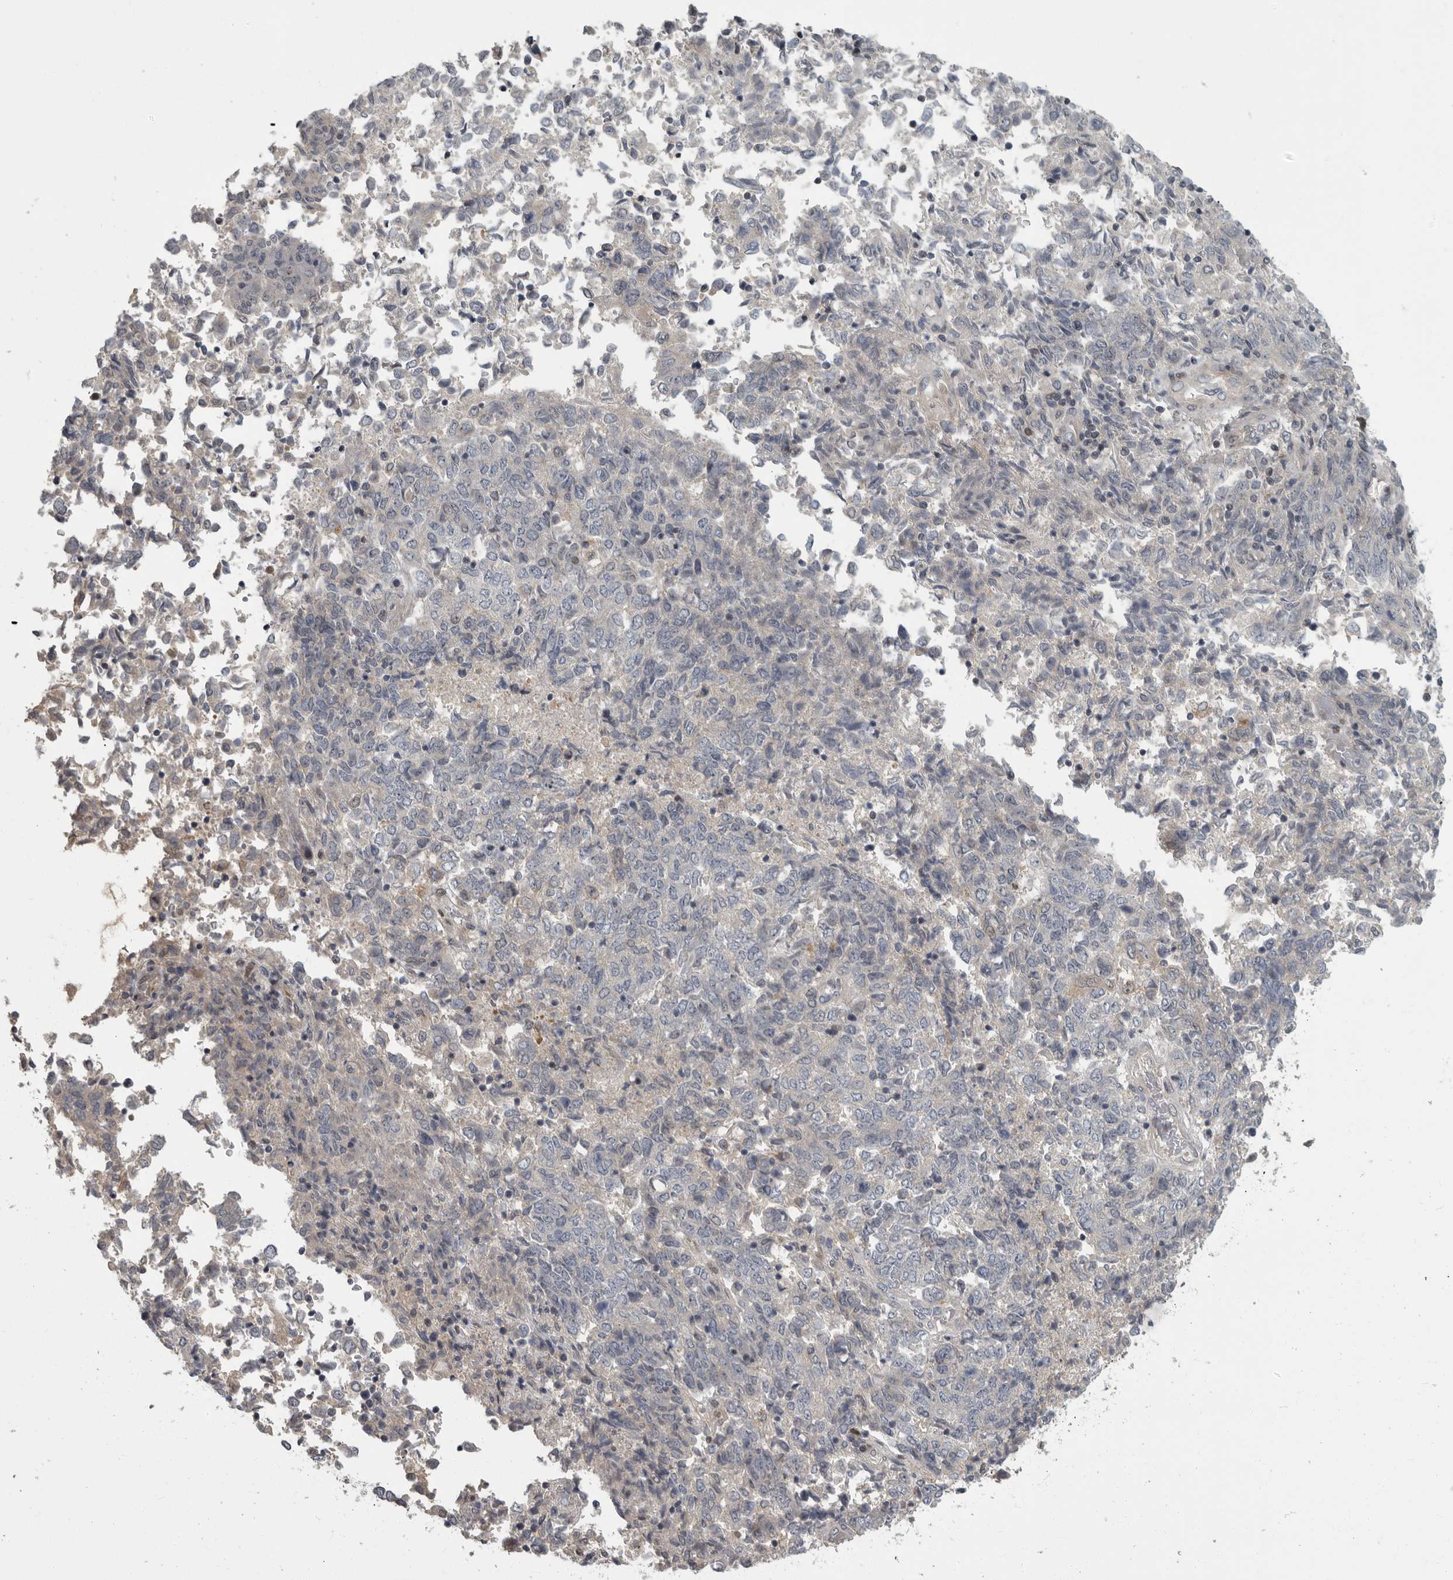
{"staining": {"intensity": "negative", "quantity": "none", "location": "none"}, "tissue": "endometrial cancer", "cell_type": "Tumor cells", "image_type": "cancer", "snomed": [{"axis": "morphology", "description": "Adenocarcinoma, NOS"}, {"axis": "topography", "description": "Endometrium"}], "caption": "IHC of endometrial cancer (adenocarcinoma) displays no staining in tumor cells.", "gene": "PDE7A", "patient": {"sex": "female", "age": 80}}